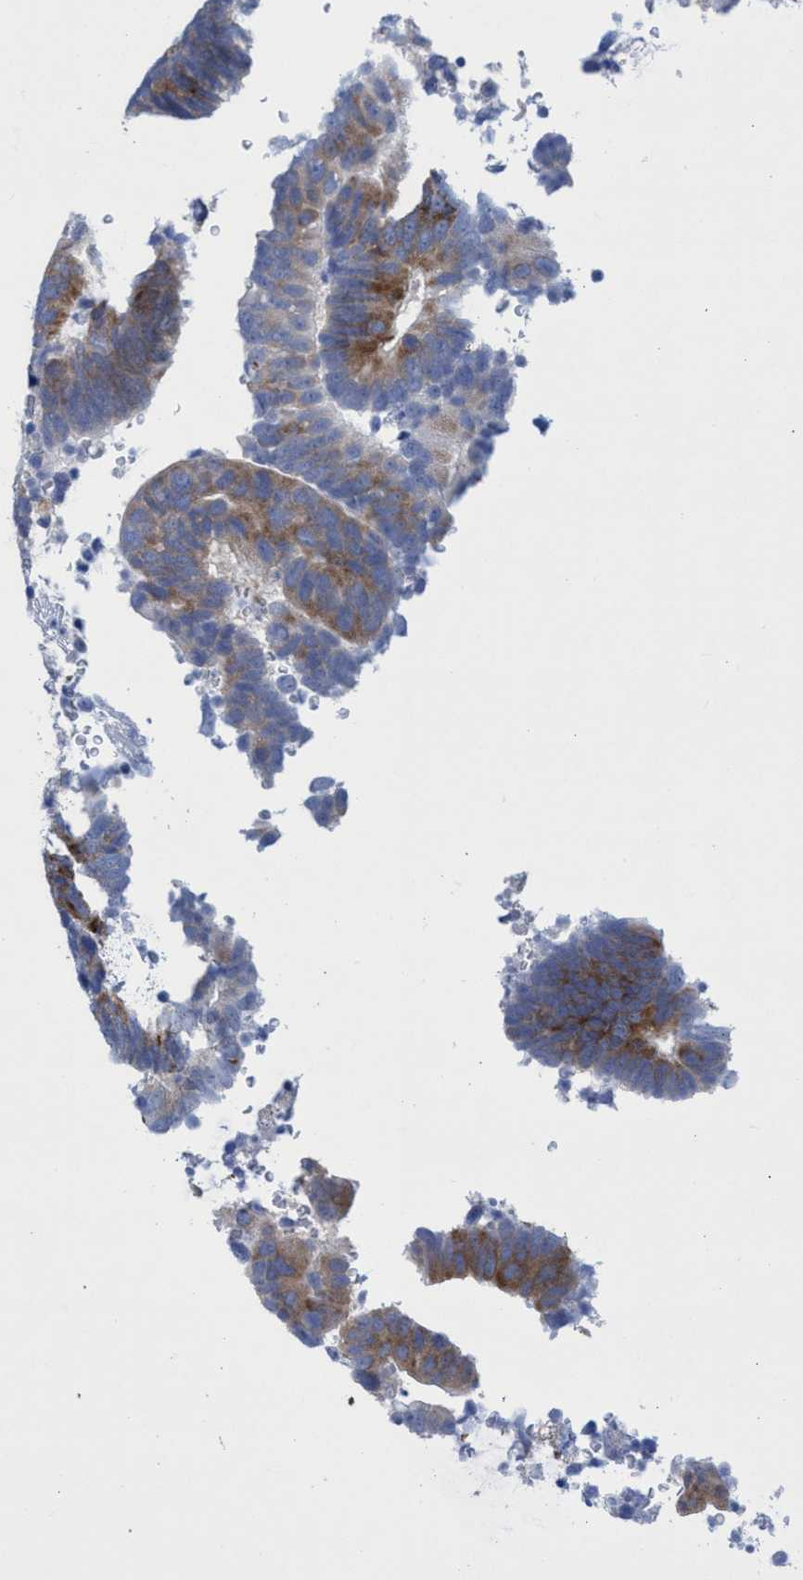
{"staining": {"intensity": "moderate", "quantity": ">75%", "location": "cytoplasmic/membranous"}, "tissue": "colorectal cancer", "cell_type": "Tumor cells", "image_type": "cancer", "snomed": [{"axis": "morphology", "description": "Adenocarcinoma, NOS"}, {"axis": "topography", "description": "Colon"}], "caption": "Protein expression by immunohistochemistry (IHC) shows moderate cytoplasmic/membranous positivity in approximately >75% of tumor cells in colorectal cancer.", "gene": "R3HCC1", "patient": {"sex": "male", "age": 56}}